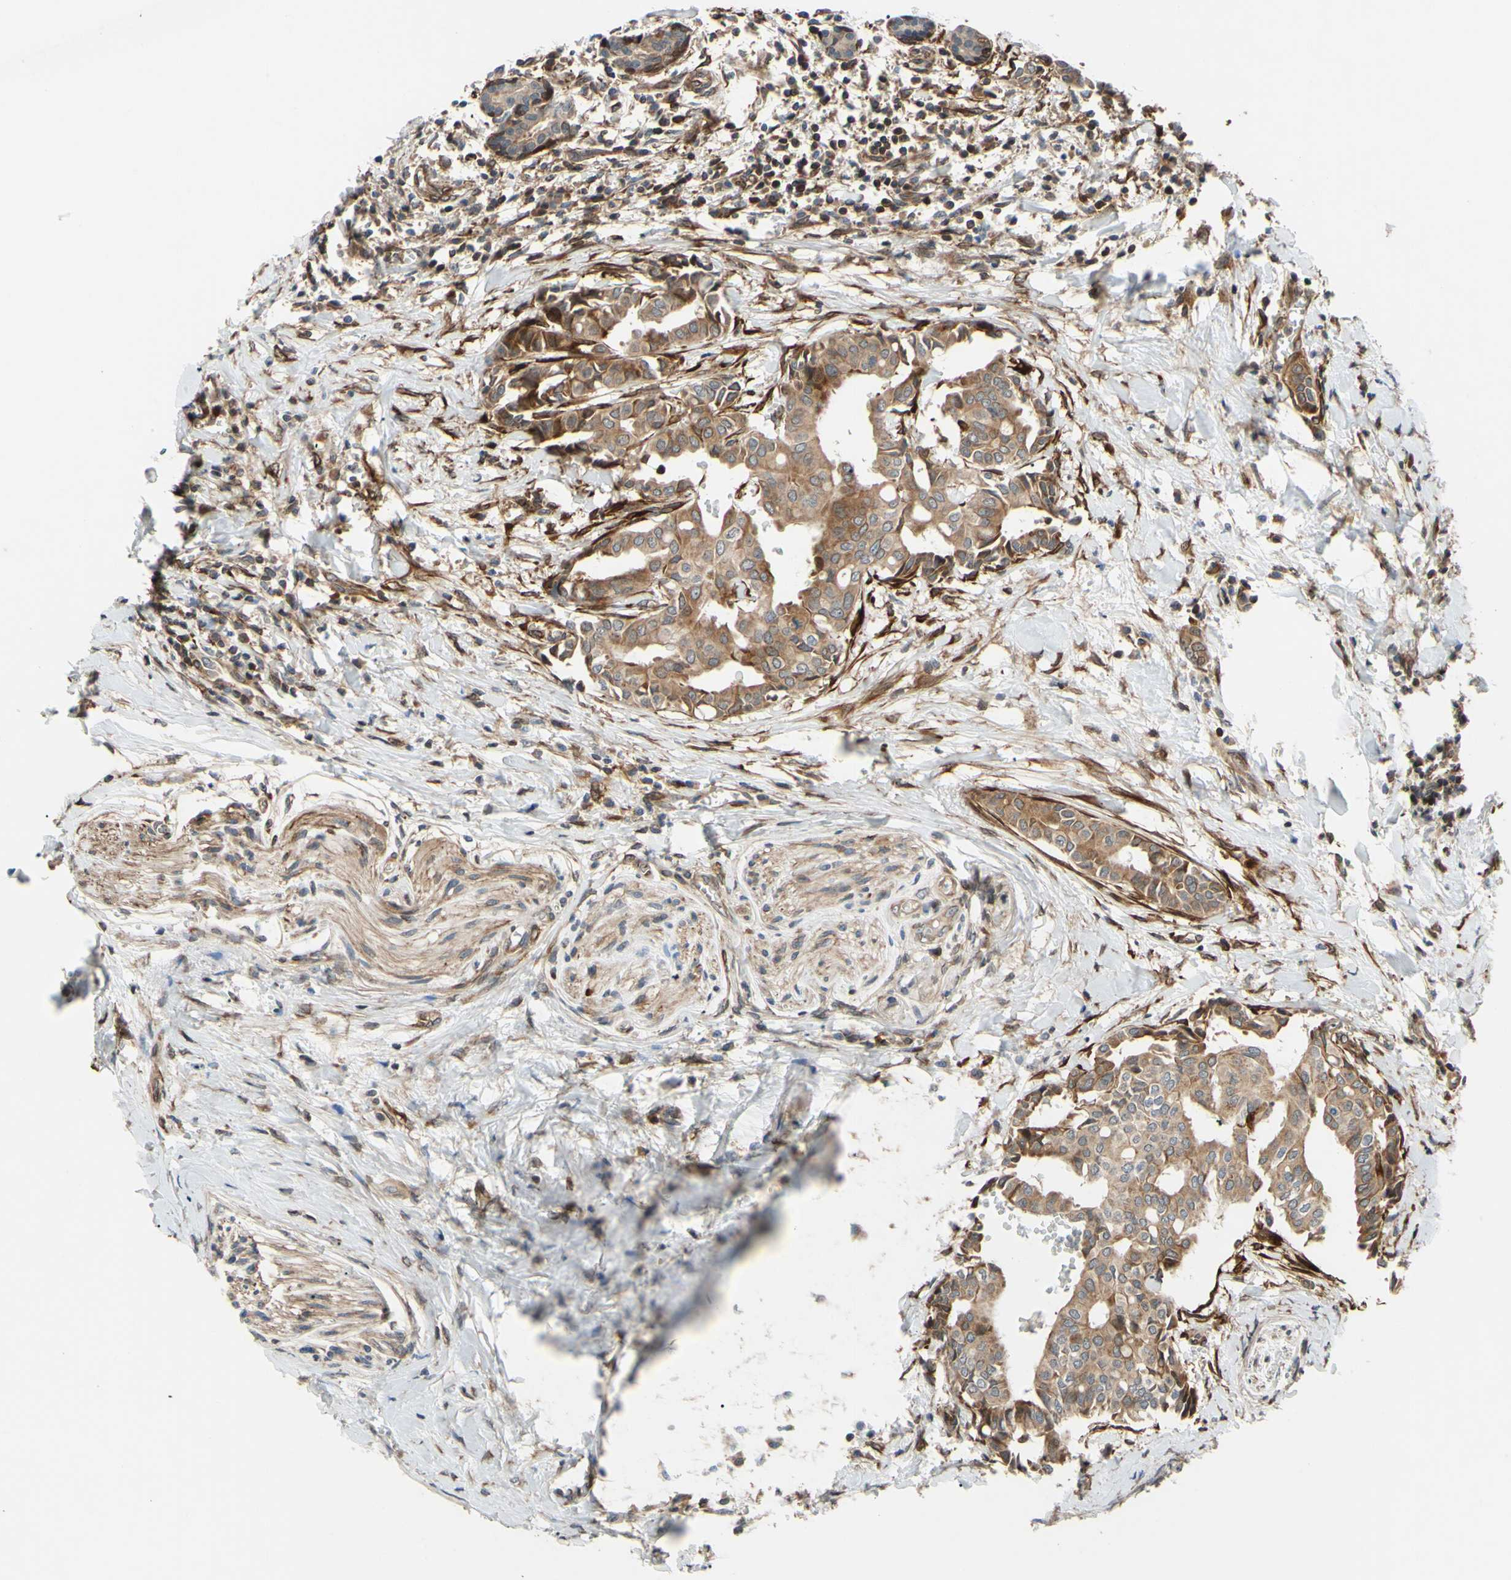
{"staining": {"intensity": "moderate", "quantity": ">75%", "location": "cytoplasmic/membranous"}, "tissue": "head and neck cancer", "cell_type": "Tumor cells", "image_type": "cancer", "snomed": [{"axis": "morphology", "description": "Adenocarcinoma, NOS"}, {"axis": "topography", "description": "Salivary gland"}, {"axis": "topography", "description": "Head-Neck"}], "caption": "The micrograph exhibits a brown stain indicating the presence of a protein in the cytoplasmic/membranous of tumor cells in head and neck cancer (adenocarcinoma).", "gene": "PRAF2", "patient": {"sex": "female", "age": 59}}